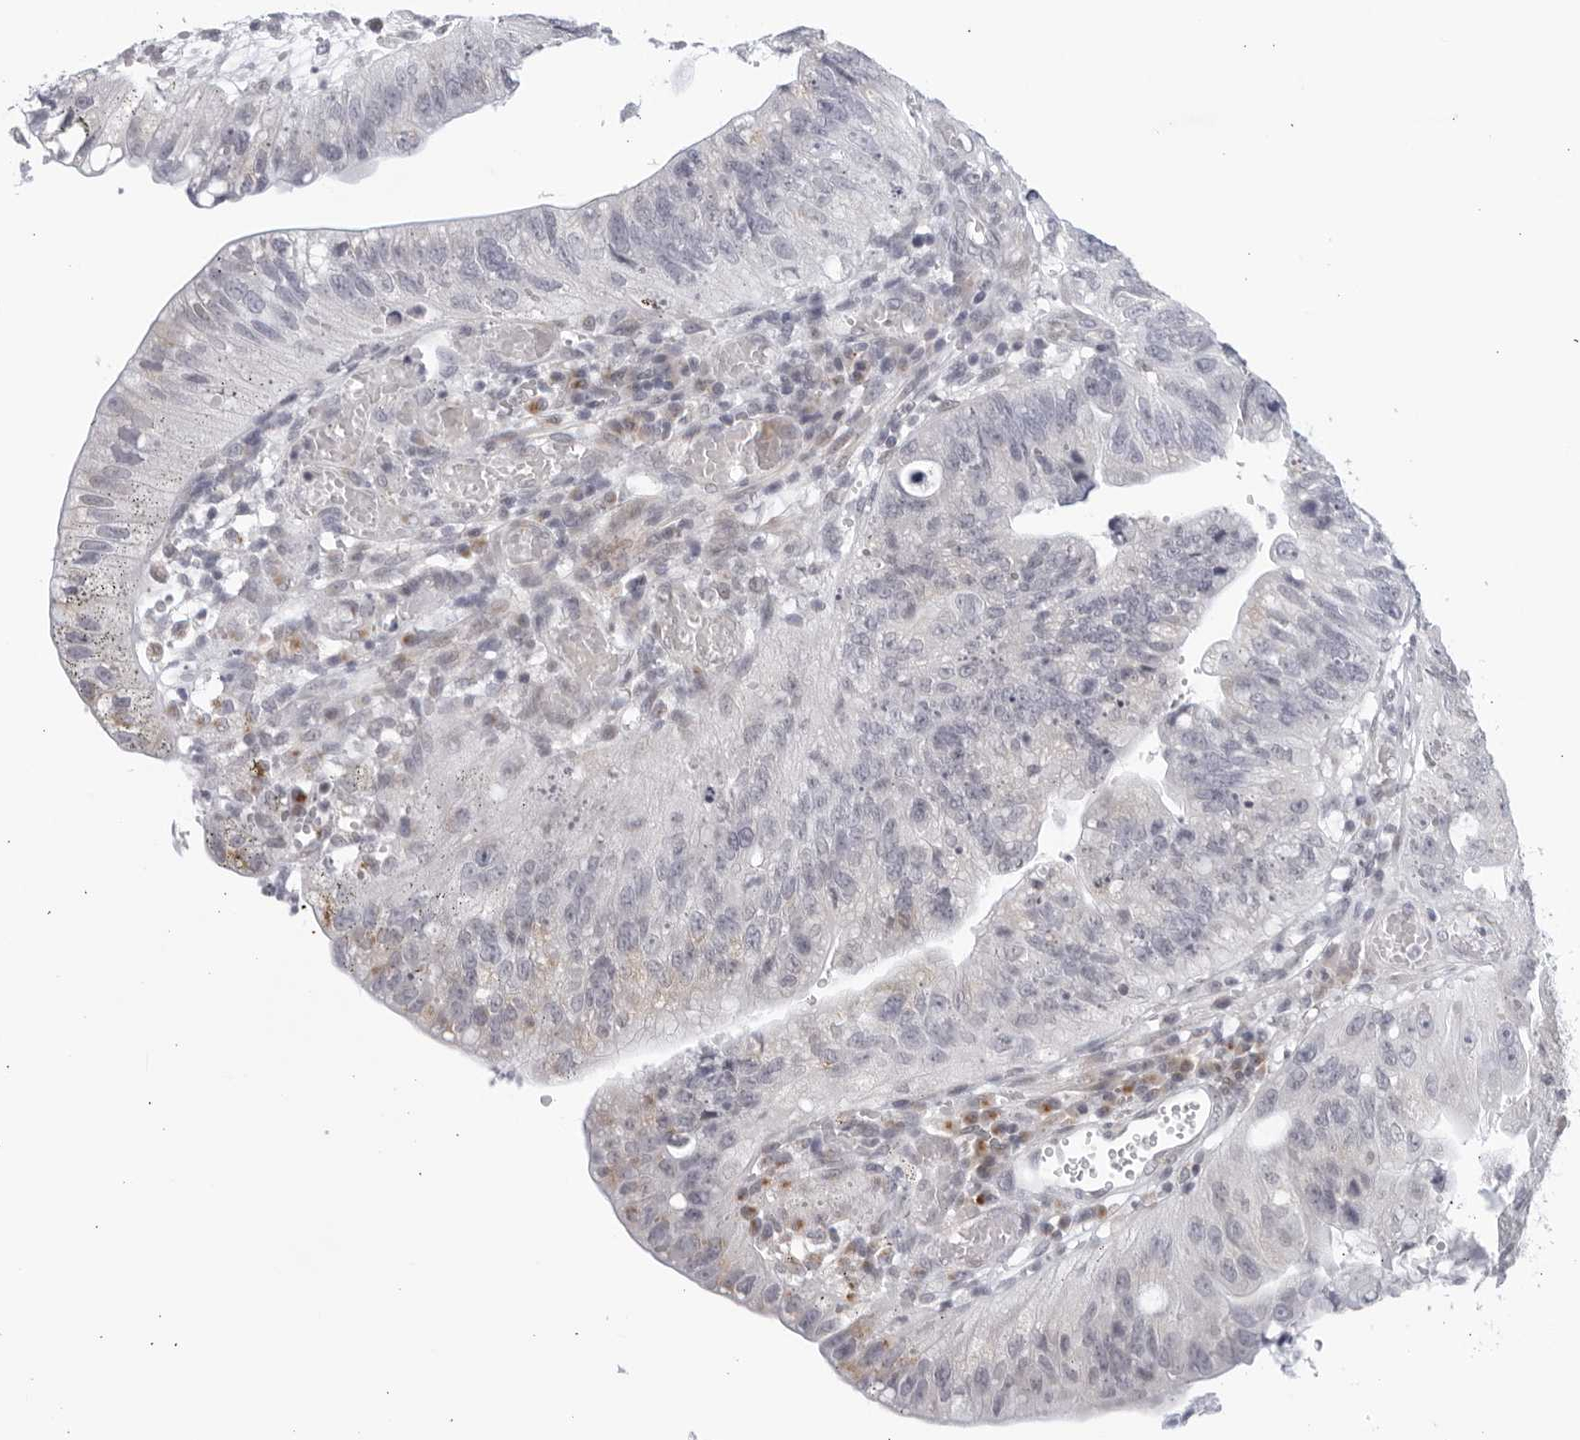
{"staining": {"intensity": "negative", "quantity": "none", "location": "none"}, "tissue": "stomach cancer", "cell_type": "Tumor cells", "image_type": "cancer", "snomed": [{"axis": "morphology", "description": "Adenocarcinoma, NOS"}, {"axis": "topography", "description": "Stomach"}], "caption": "Stomach cancer was stained to show a protein in brown. There is no significant staining in tumor cells. (DAB immunohistochemistry (IHC) with hematoxylin counter stain).", "gene": "WDTC1", "patient": {"sex": "male", "age": 59}}